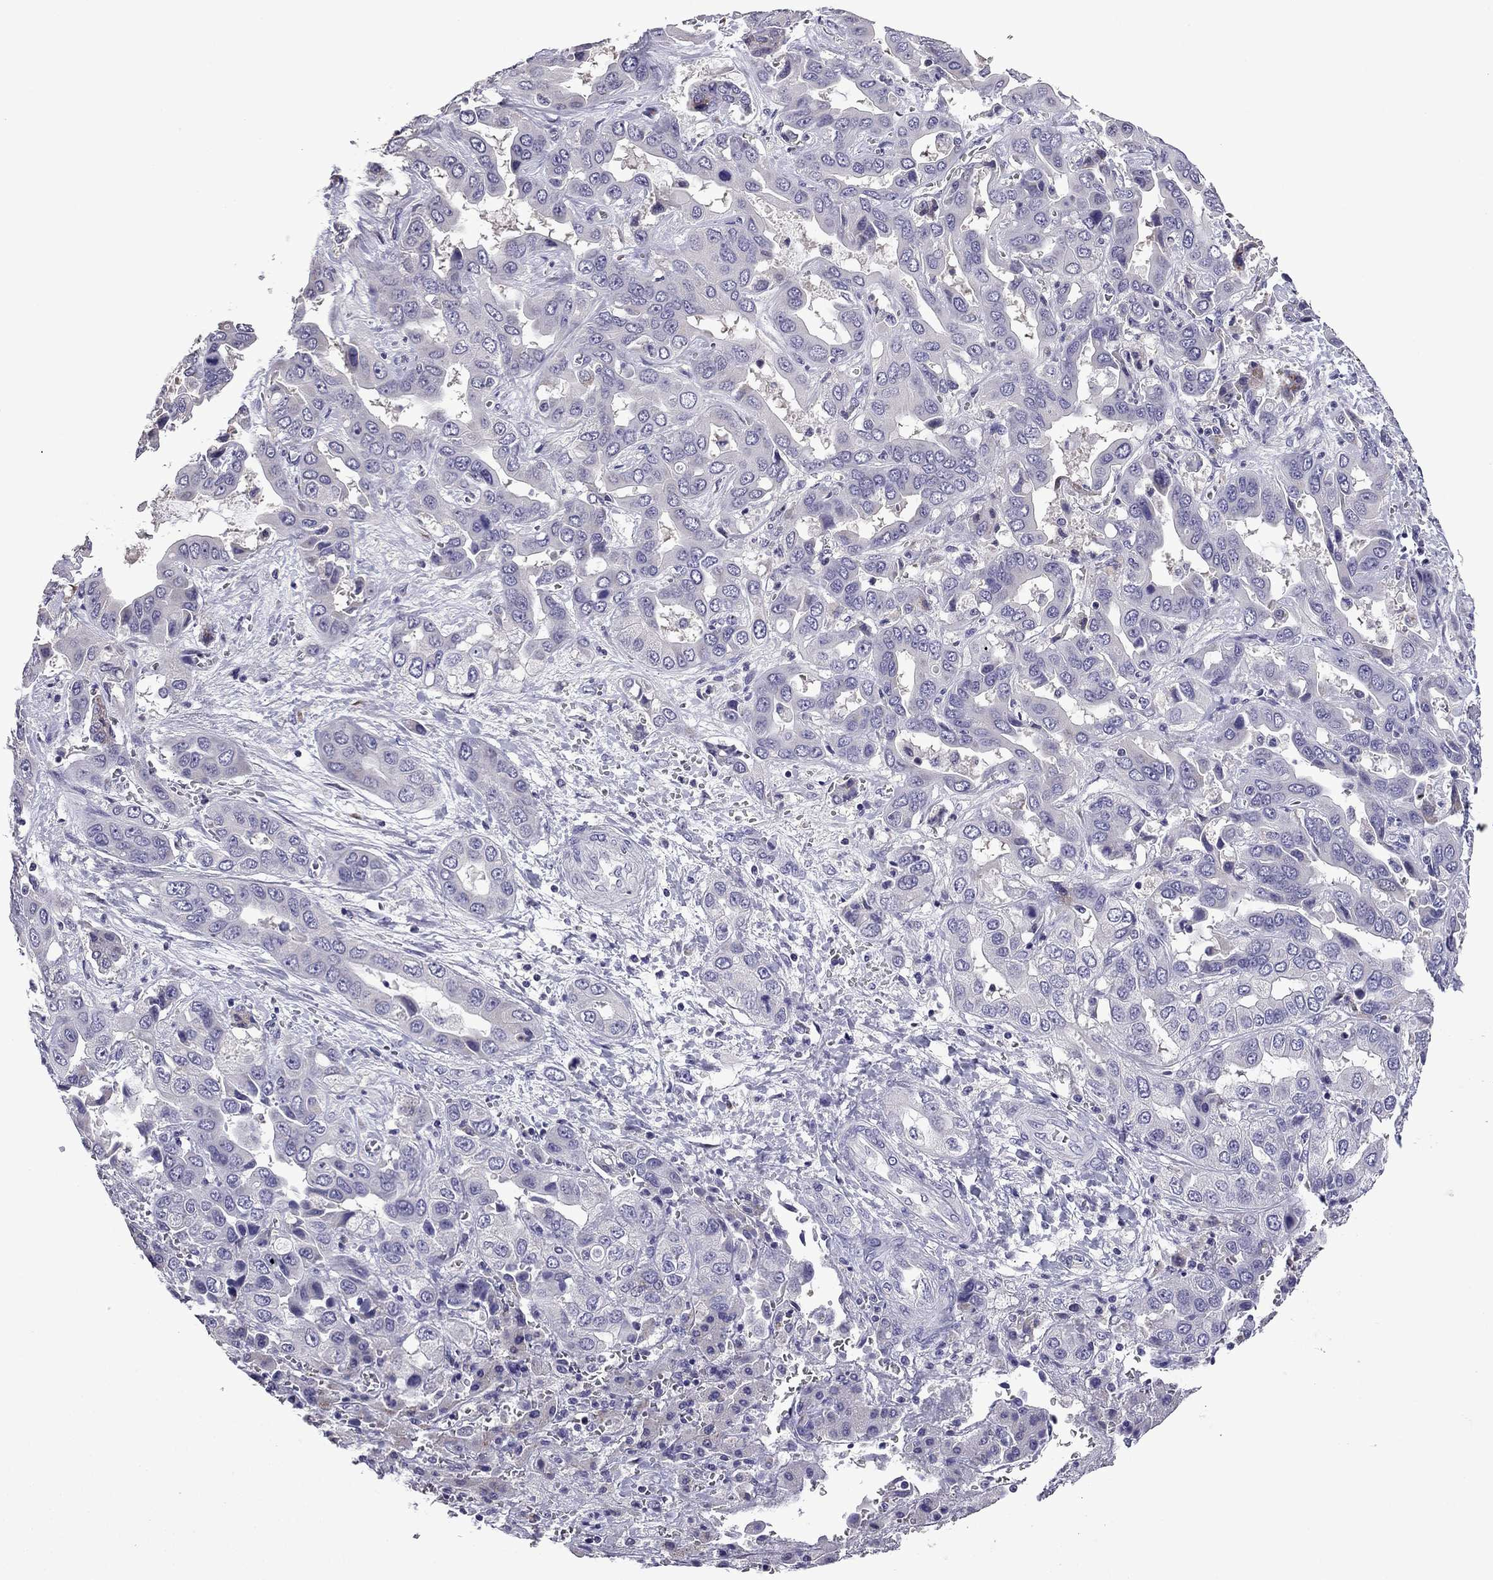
{"staining": {"intensity": "negative", "quantity": "none", "location": "none"}, "tissue": "liver cancer", "cell_type": "Tumor cells", "image_type": "cancer", "snomed": [{"axis": "morphology", "description": "Cholangiocarcinoma"}, {"axis": "topography", "description": "Liver"}], "caption": "Immunohistochemistry image of neoplastic tissue: cholangiocarcinoma (liver) stained with DAB (3,3'-diaminobenzidine) shows no significant protein positivity in tumor cells.", "gene": "TTN", "patient": {"sex": "female", "age": 52}}